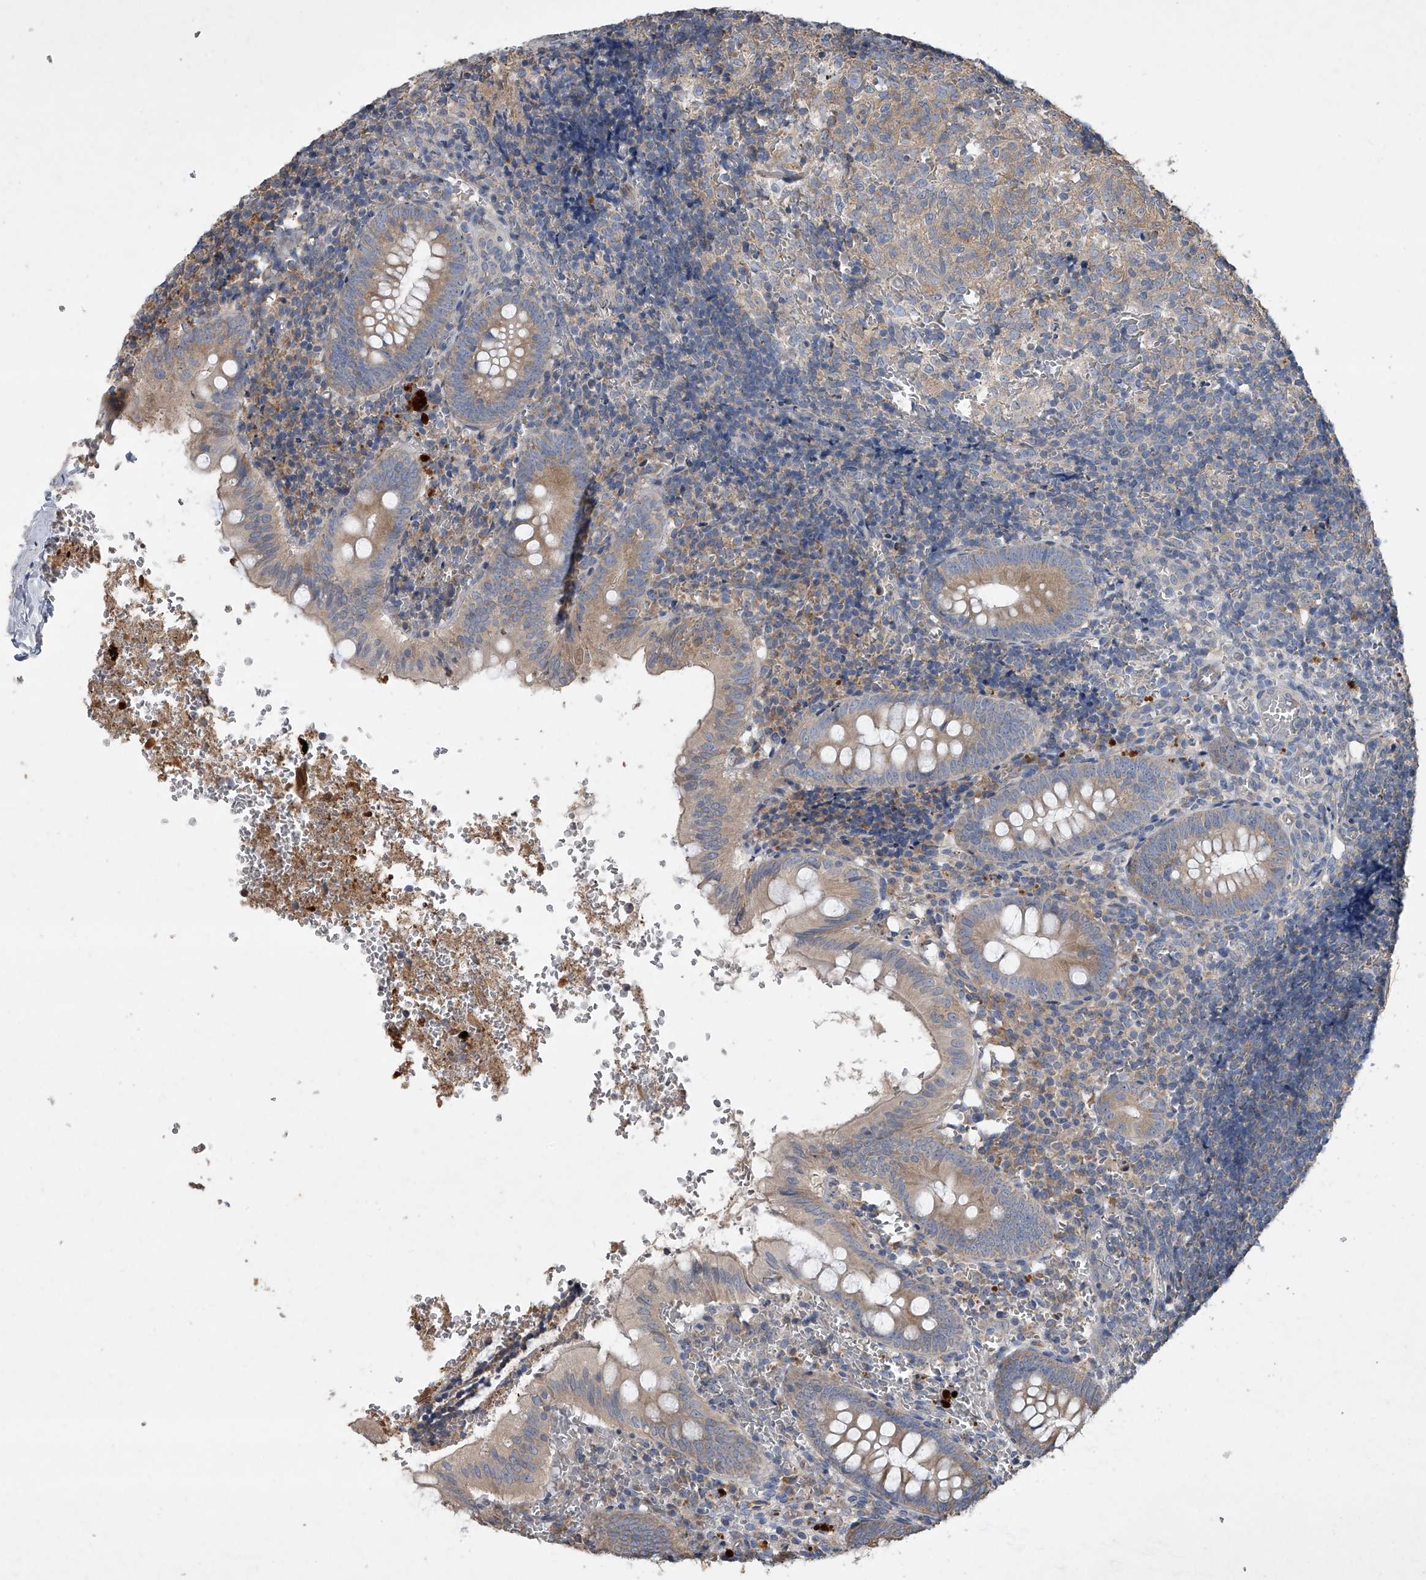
{"staining": {"intensity": "moderate", "quantity": ">75%", "location": "cytoplasmic/membranous"}, "tissue": "appendix", "cell_type": "Glandular cells", "image_type": "normal", "snomed": [{"axis": "morphology", "description": "Normal tissue, NOS"}, {"axis": "topography", "description": "Appendix"}], "caption": "Appendix stained with DAB immunohistochemistry (IHC) exhibits medium levels of moderate cytoplasmic/membranous positivity in approximately >75% of glandular cells. The protein is stained brown, and the nuclei are stained in blue (DAB IHC with brightfield microscopy, high magnification).", "gene": "DOCK9", "patient": {"sex": "male", "age": 8}}